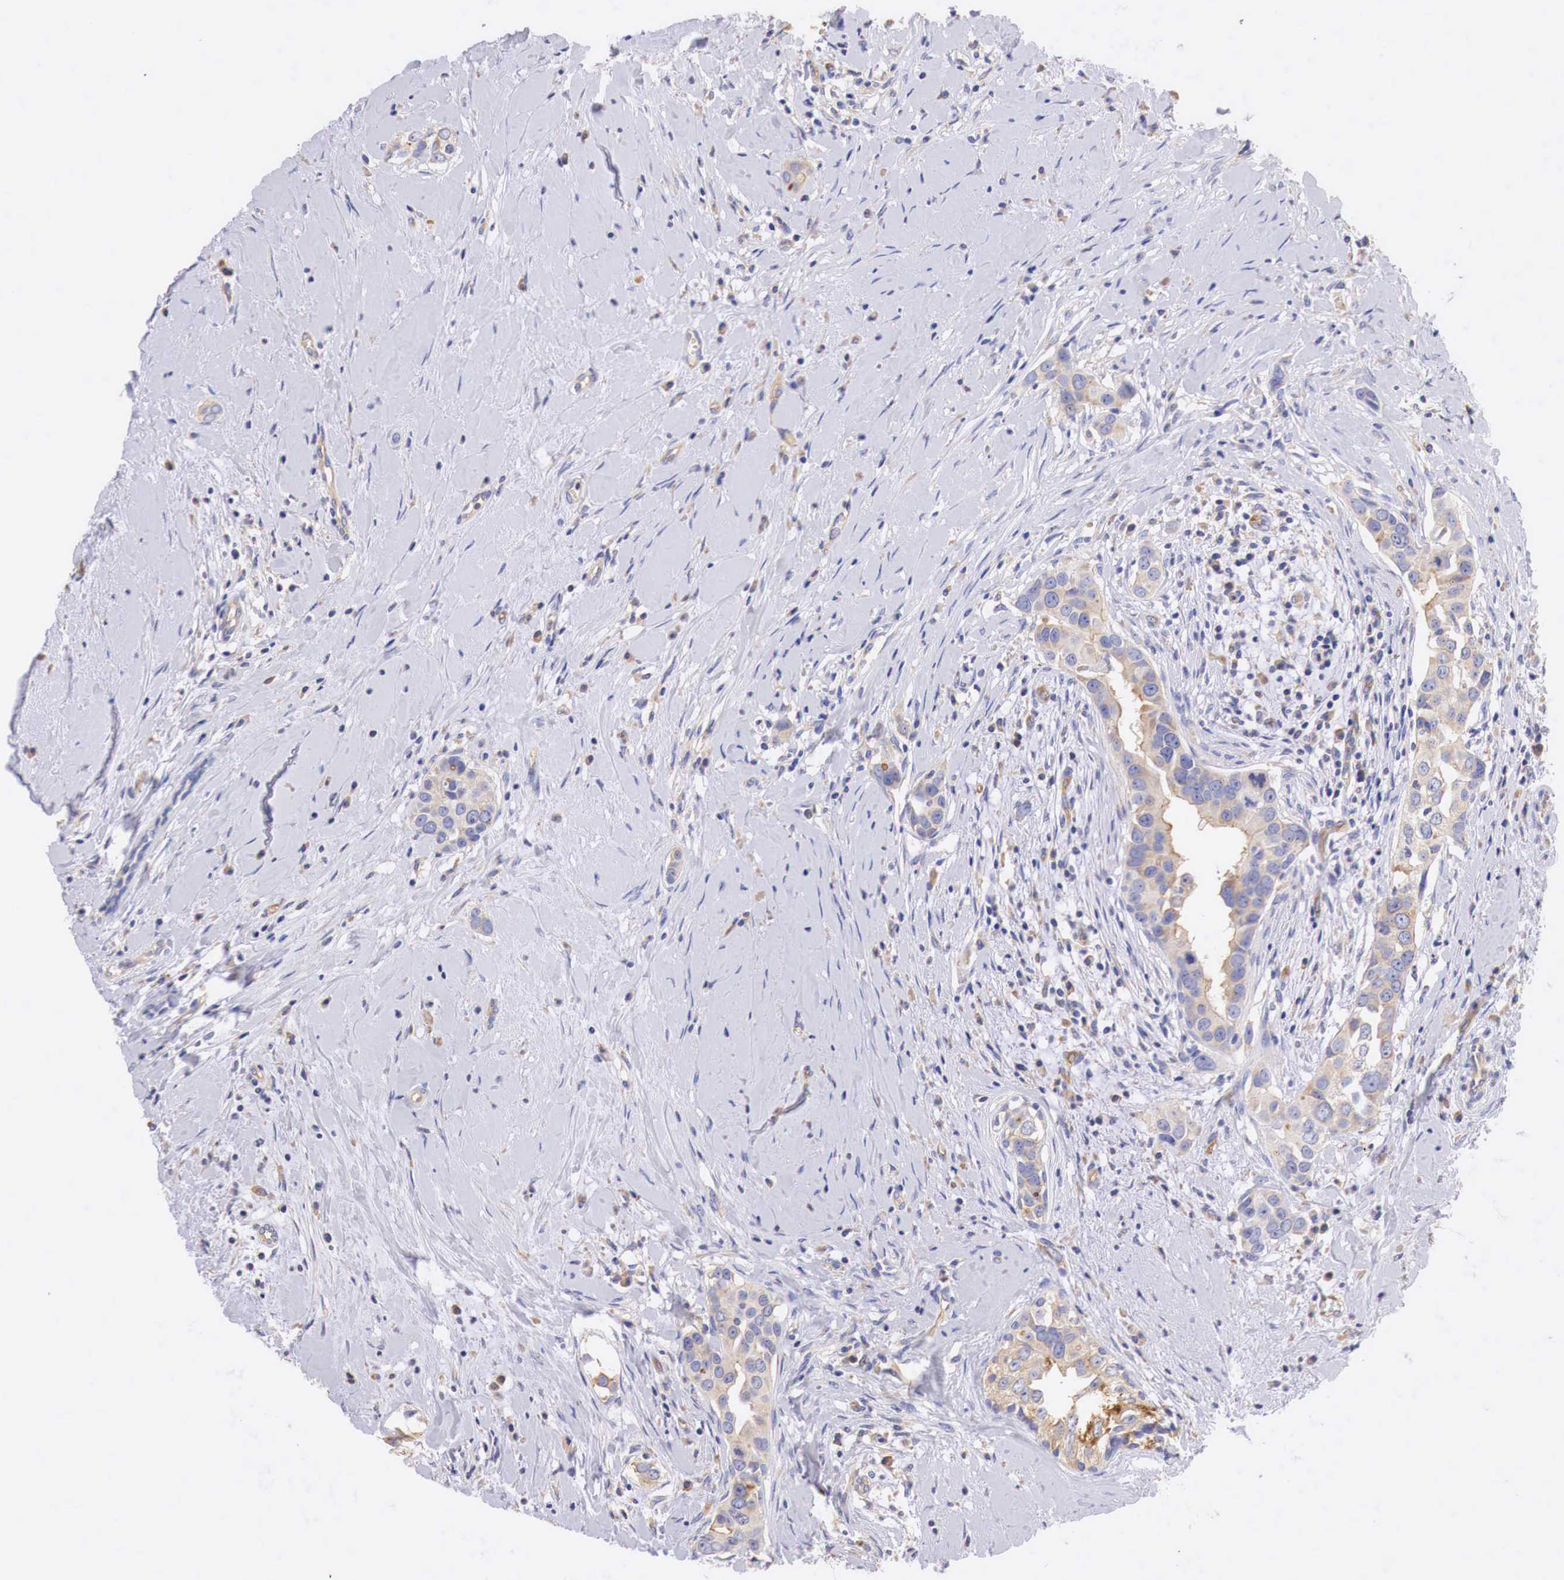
{"staining": {"intensity": "weak", "quantity": "25%-75%", "location": "cytoplasmic/membranous"}, "tissue": "breast cancer", "cell_type": "Tumor cells", "image_type": "cancer", "snomed": [{"axis": "morphology", "description": "Duct carcinoma"}, {"axis": "topography", "description": "Breast"}], "caption": "Immunohistochemical staining of breast cancer displays low levels of weak cytoplasmic/membranous positivity in approximately 25%-75% of tumor cells. (DAB = brown stain, brightfield microscopy at high magnification).", "gene": "RDX", "patient": {"sex": "female", "age": 55}}